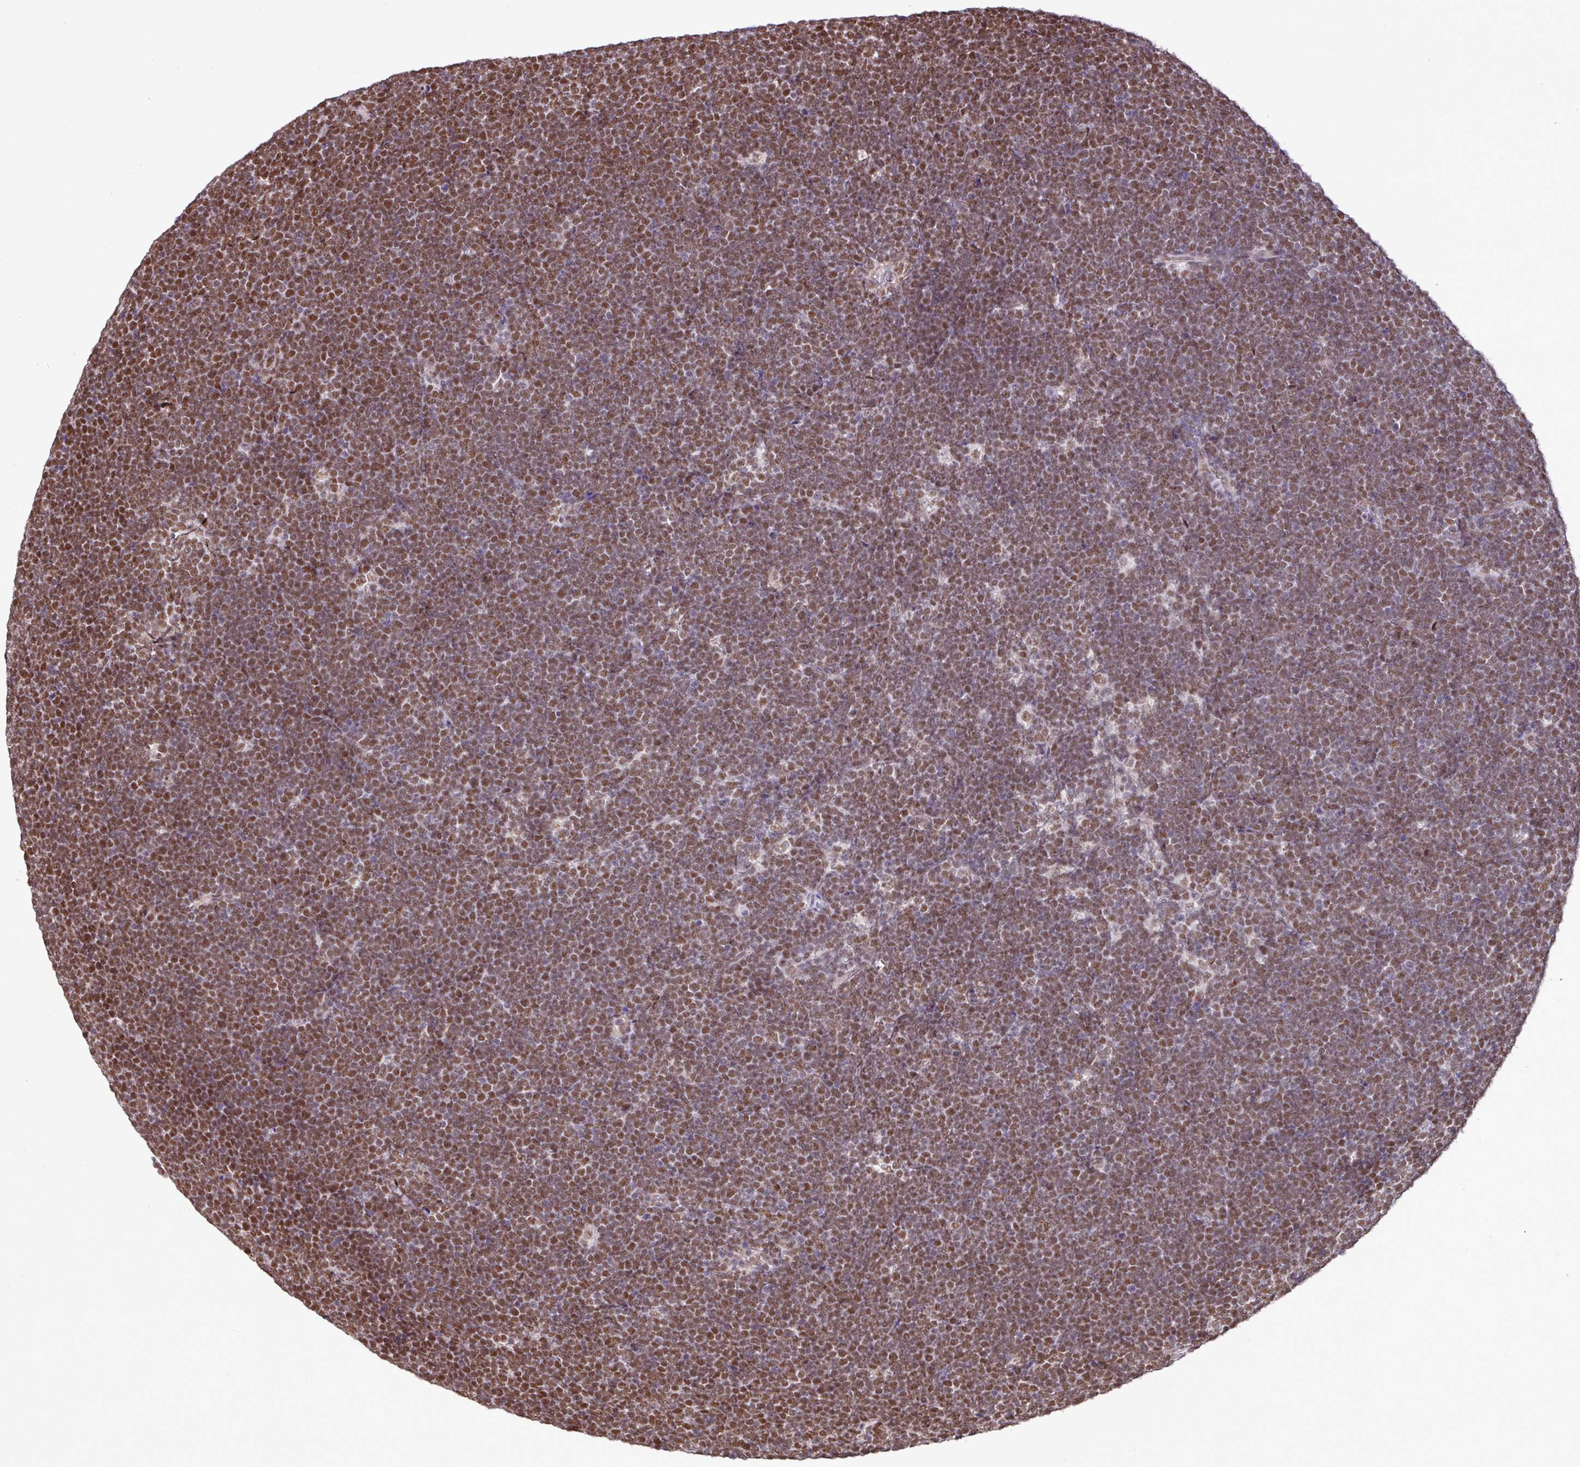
{"staining": {"intensity": "moderate", "quantity": ">75%", "location": "nuclear"}, "tissue": "lymphoma", "cell_type": "Tumor cells", "image_type": "cancer", "snomed": [{"axis": "morphology", "description": "Malignant lymphoma, non-Hodgkin's type, High grade"}, {"axis": "topography", "description": "Lymph node"}], "caption": "Lymphoma stained with DAB immunohistochemistry demonstrates medium levels of moderate nuclear expression in approximately >75% of tumor cells.", "gene": "PGAP4", "patient": {"sex": "male", "age": 13}}